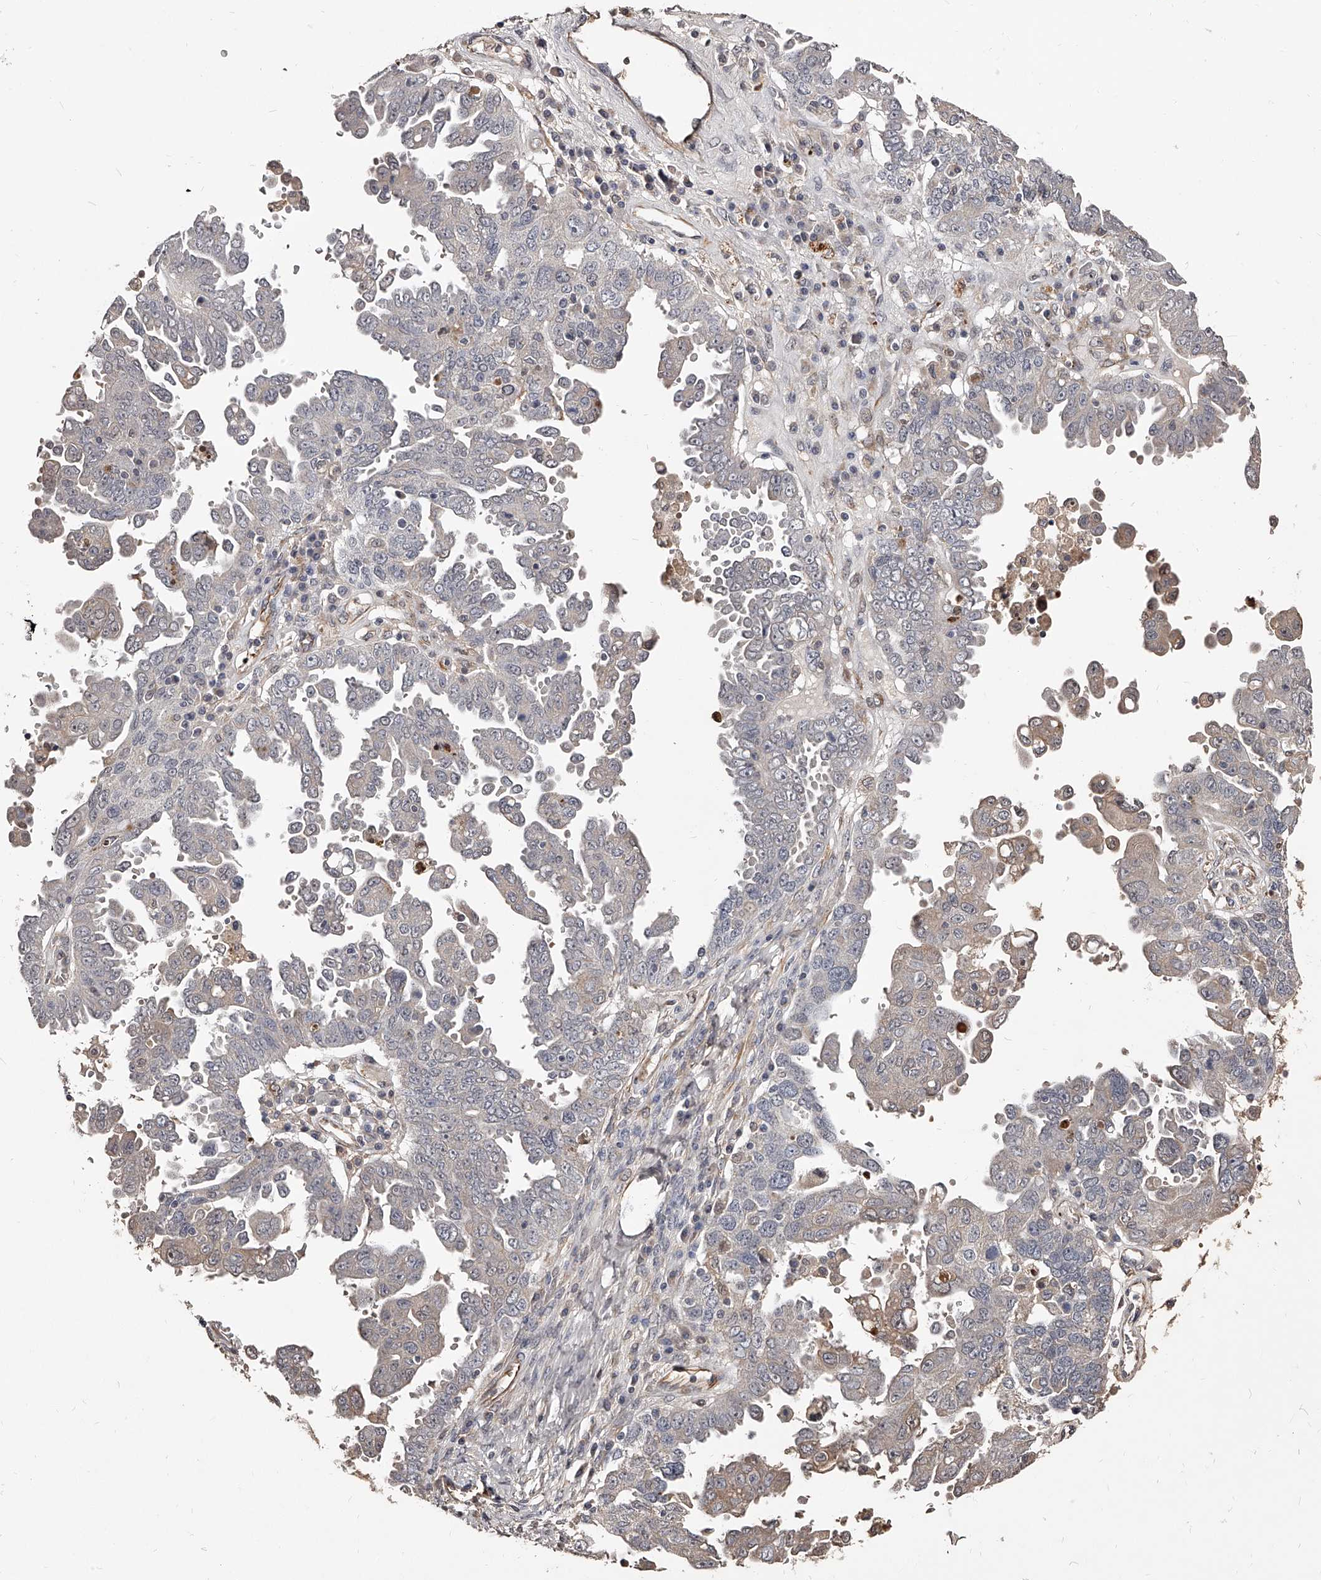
{"staining": {"intensity": "negative", "quantity": "none", "location": "none"}, "tissue": "ovarian cancer", "cell_type": "Tumor cells", "image_type": "cancer", "snomed": [{"axis": "morphology", "description": "Carcinoma, endometroid"}, {"axis": "topography", "description": "Ovary"}], "caption": "Endometroid carcinoma (ovarian) stained for a protein using immunohistochemistry displays no expression tumor cells.", "gene": "URGCP", "patient": {"sex": "female", "age": 62}}